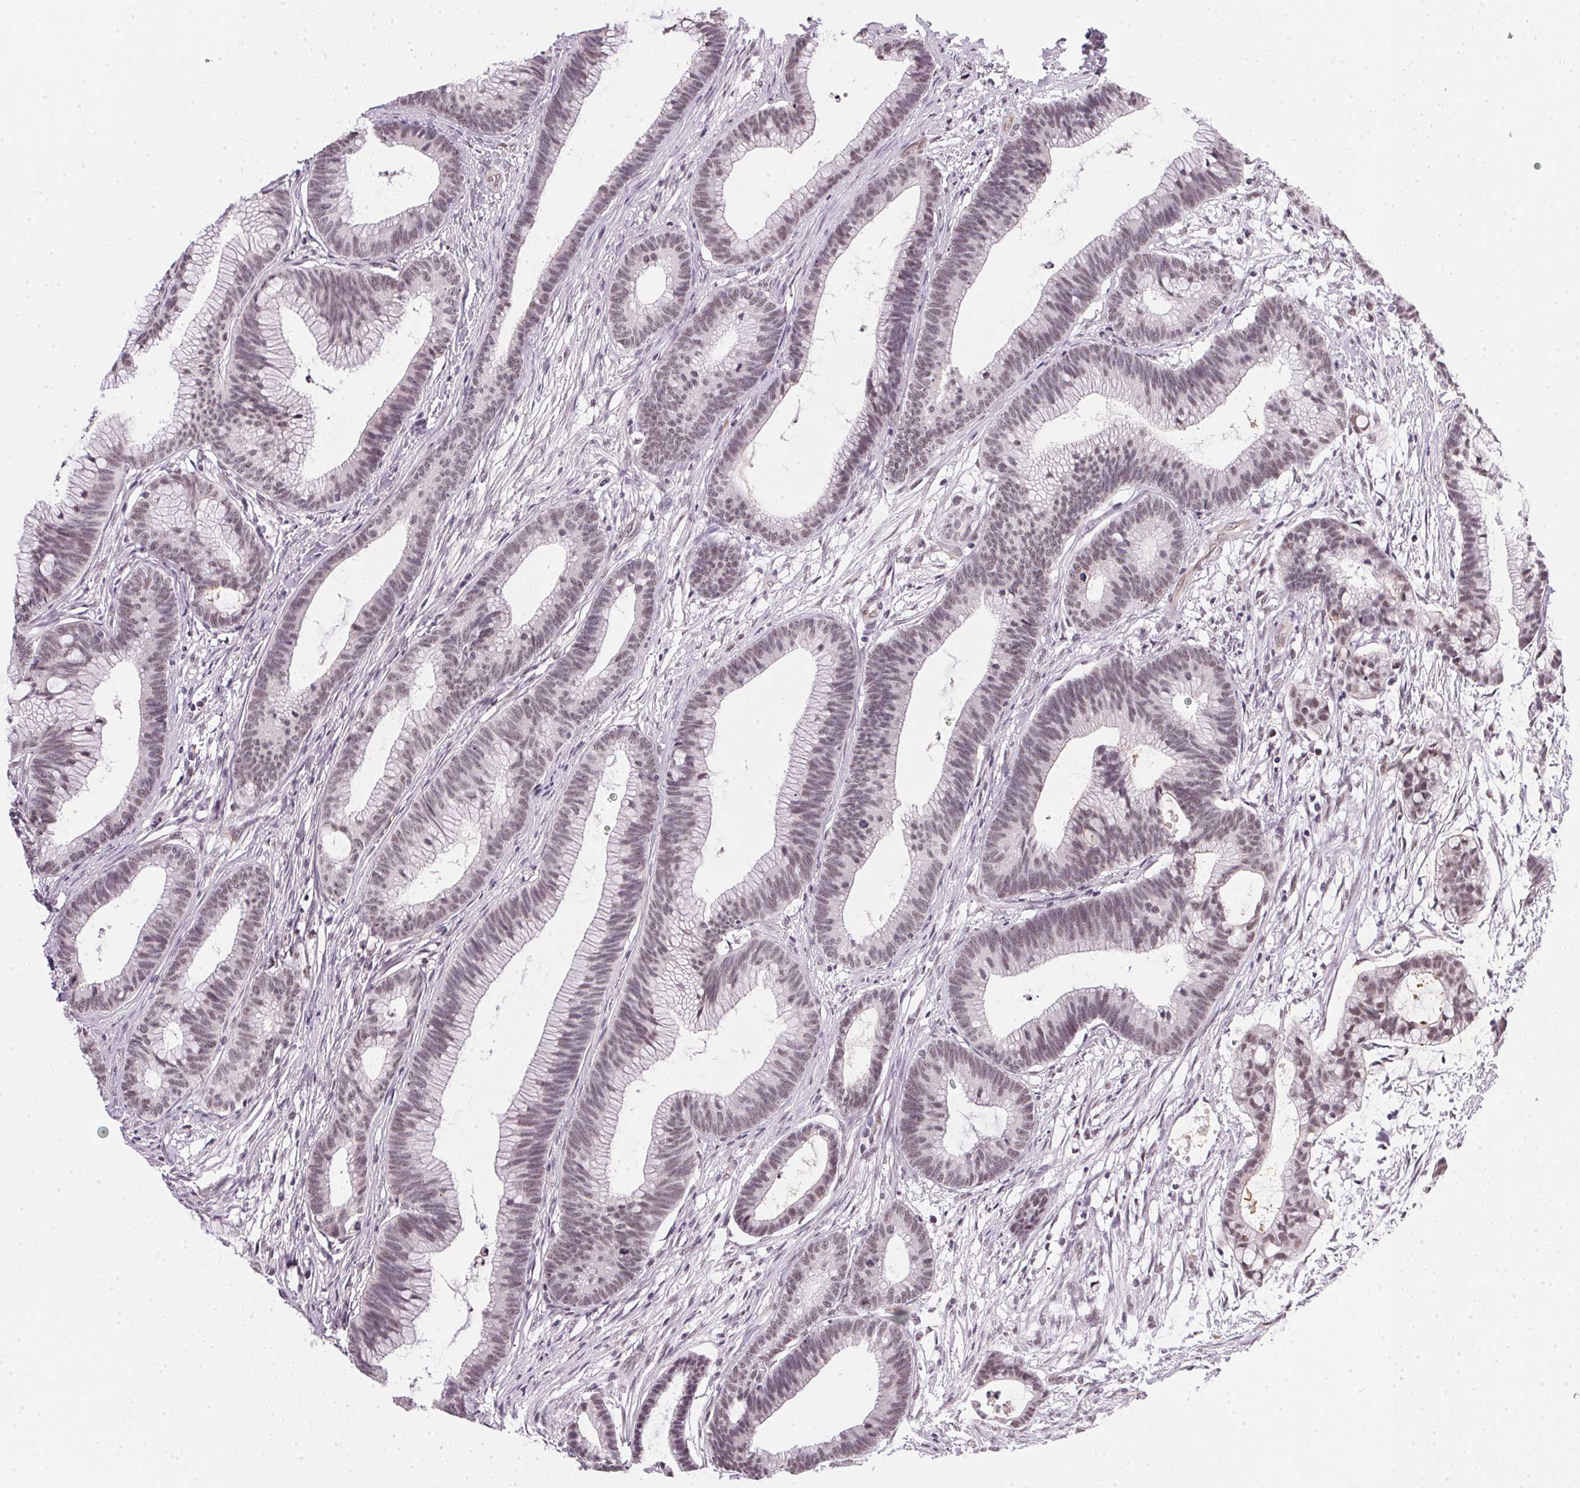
{"staining": {"intensity": "weak", "quantity": "25%-75%", "location": "nuclear"}, "tissue": "colorectal cancer", "cell_type": "Tumor cells", "image_type": "cancer", "snomed": [{"axis": "morphology", "description": "Adenocarcinoma, NOS"}, {"axis": "topography", "description": "Colon"}], "caption": "Weak nuclear protein positivity is identified in about 25%-75% of tumor cells in colorectal cancer.", "gene": "SRSF7", "patient": {"sex": "female", "age": 78}}